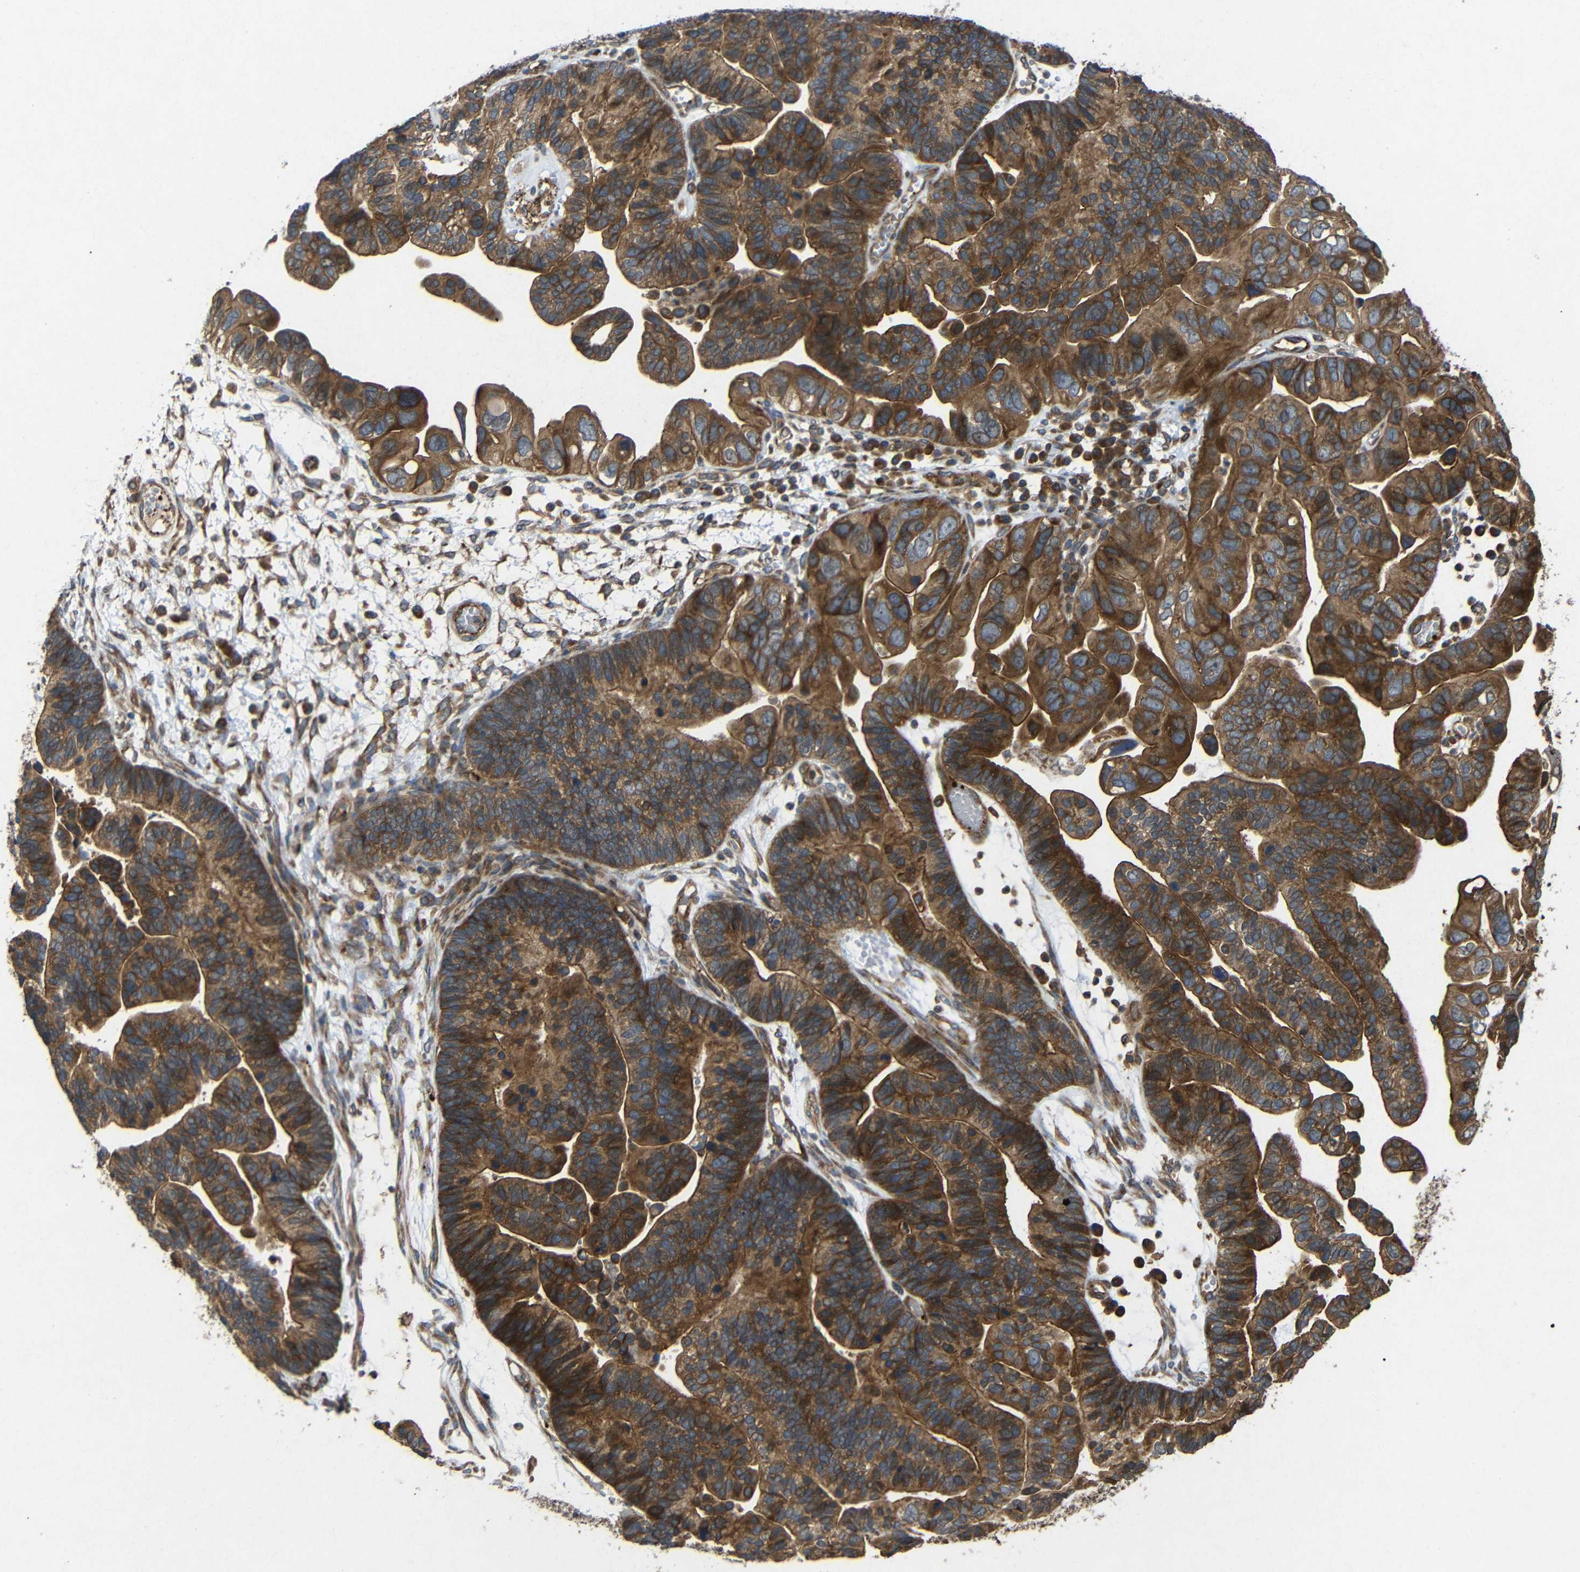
{"staining": {"intensity": "strong", "quantity": ">75%", "location": "cytoplasmic/membranous"}, "tissue": "ovarian cancer", "cell_type": "Tumor cells", "image_type": "cancer", "snomed": [{"axis": "morphology", "description": "Cystadenocarcinoma, serous, NOS"}, {"axis": "topography", "description": "Ovary"}], "caption": "IHC image of human ovarian cancer stained for a protein (brown), which exhibits high levels of strong cytoplasmic/membranous expression in approximately >75% of tumor cells.", "gene": "EIF2S1", "patient": {"sex": "female", "age": 56}}